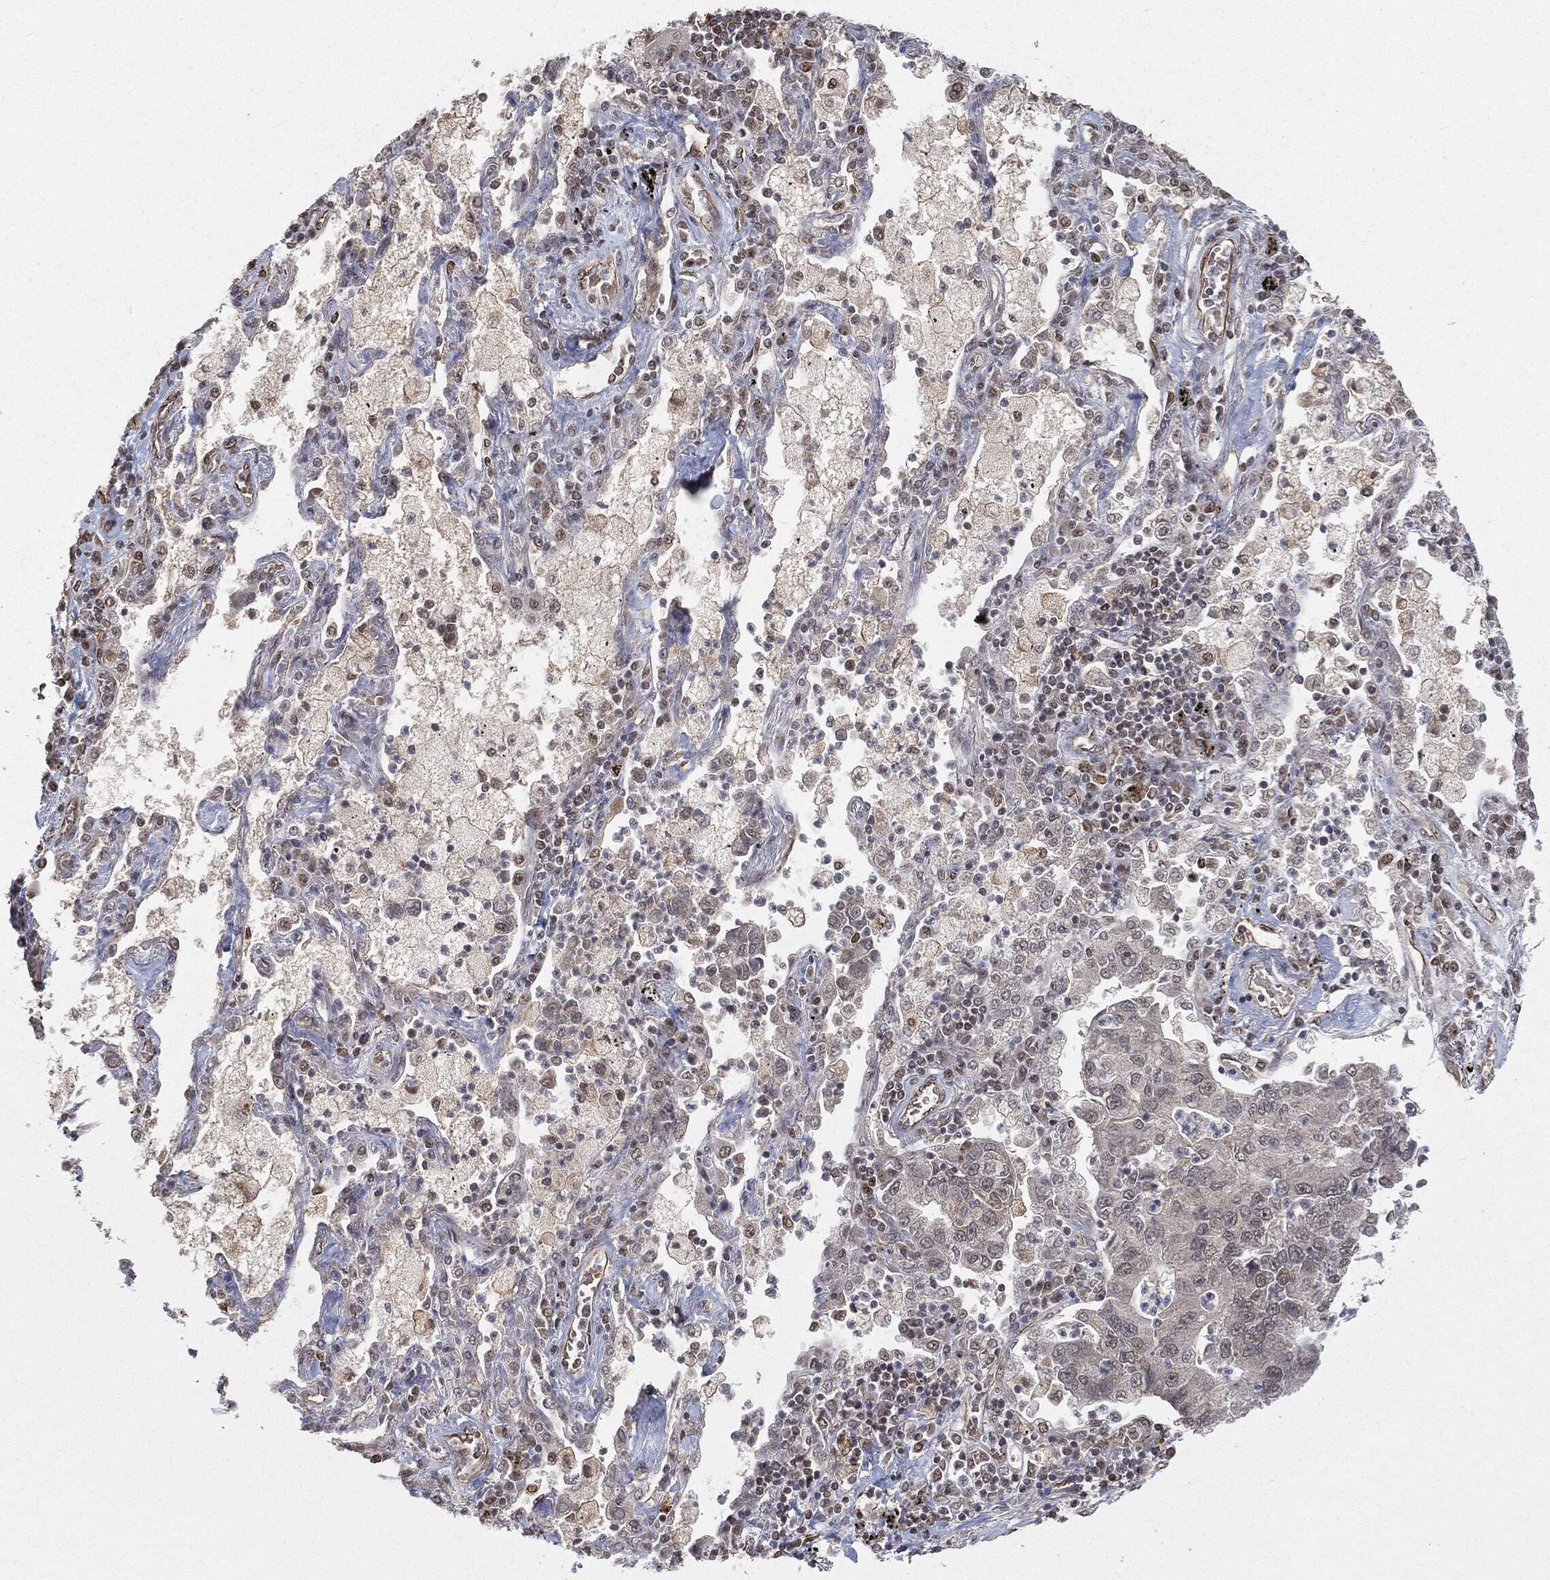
{"staining": {"intensity": "negative", "quantity": "none", "location": "none"}, "tissue": "lung cancer", "cell_type": "Tumor cells", "image_type": "cancer", "snomed": [{"axis": "morphology", "description": "Adenocarcinoma, NOS"}, {"axis": "topography", "description": "Lung"}], "caption": "This is an IHC micrograph of lung cancer (adenocarcinoma). There is no expression in tumor cells.", "gene": "TP53RK", "patient": {"sex": "female", "age": 57}}